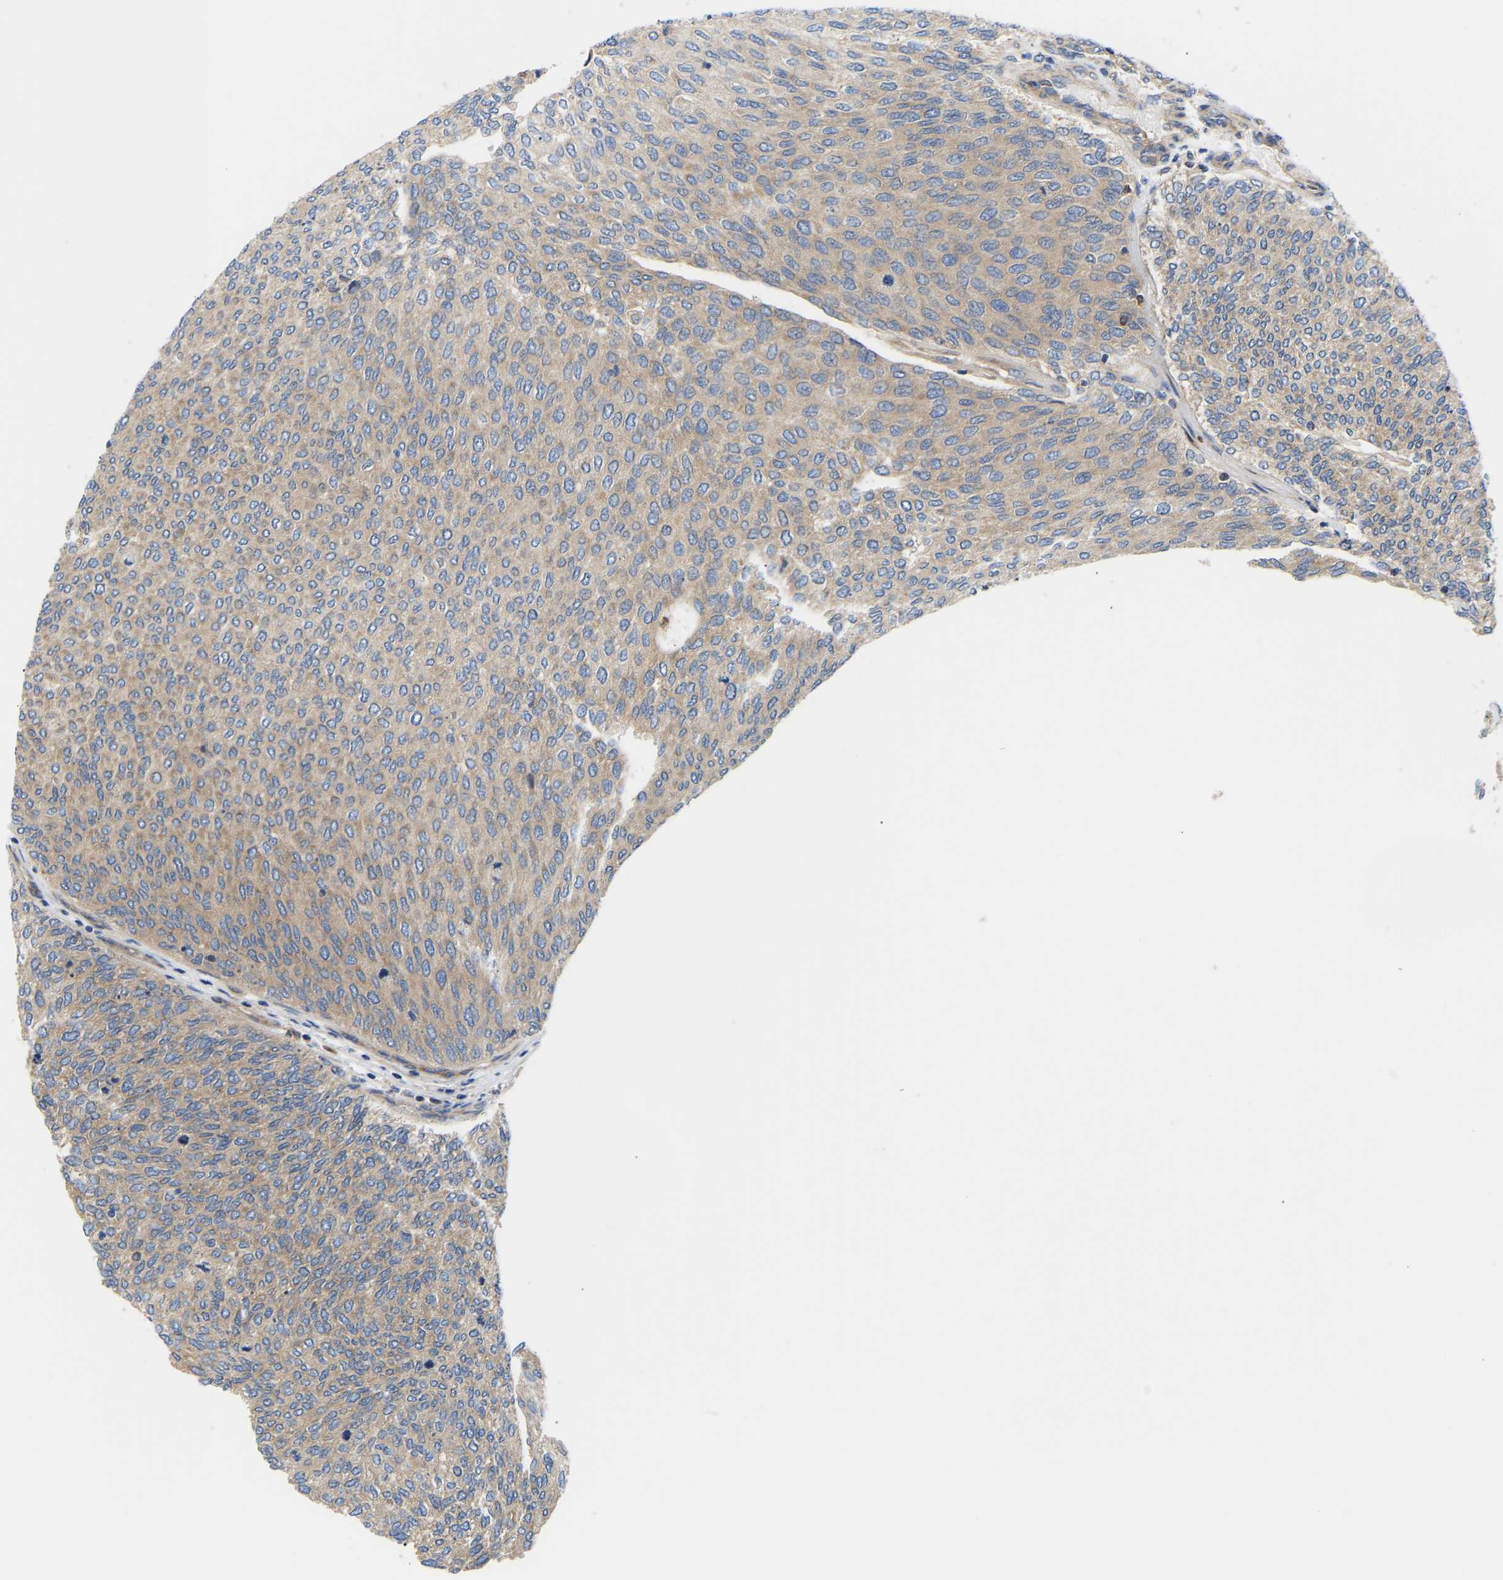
{"staining": {"intensity": "weak", "quantity": ">75%", "location": "cytoplasmic/membranous"}, "tissue": "urothelial cancer", "cell_type": "Tumor cells", "image_type": "cancer", "snomed": [{"axis": "morphology", "description": "Urothelial carcinoma, Low grade"}, {"axis": "topography", "description": "Urinary bladder"}], "caption": "A histopathology image of human low-grade urothelial carcinoma stained for a protein demonstrates weak cytoplasmic/membranous brown staining in tumor cells.", "gene": "AIMP2", "patient": {"sex": "female", "age": 79}}